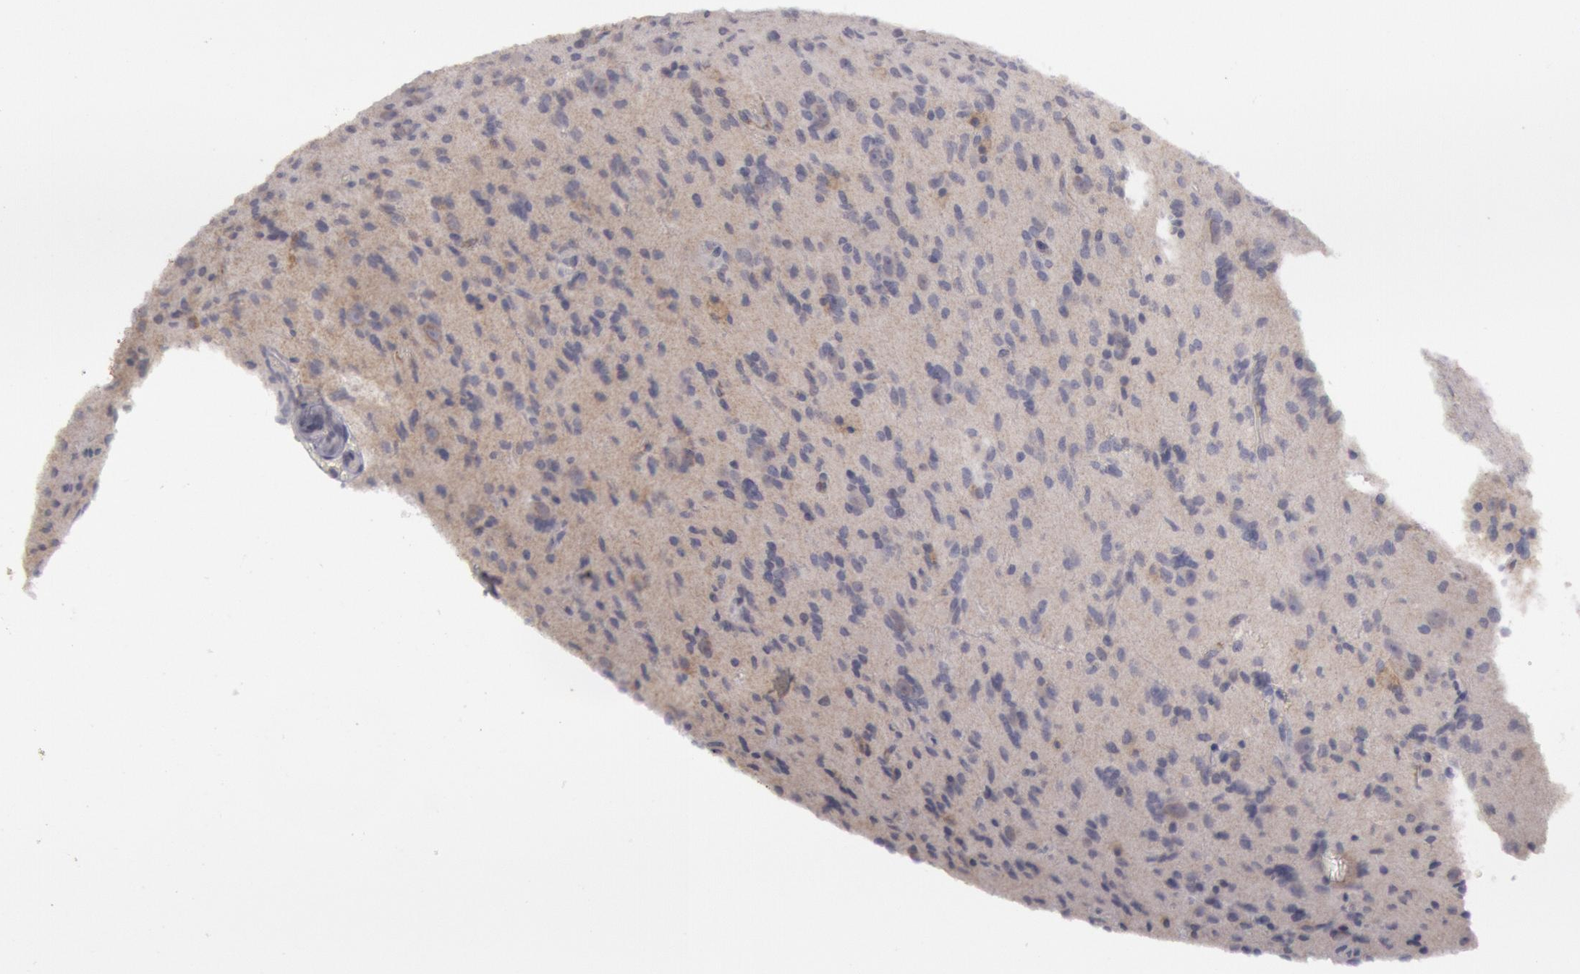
{"staining": {"intensity": "negative", "quantity": "none", "location": "none"}, "tissue": "glioma", "cell_type": "Tumor cells", "image_type": "cancer", "snomed": [{"axis": "morphology", "description": "Glioma, malignant, Low grade"}, {"axis": "topography", "description": "Brain"}], "caption": "Tumor cells show no significant protein positivity in malignant low-grade glioma.", "gene": "JOSD1", "patient": {"sex": "female", "age": 15}}